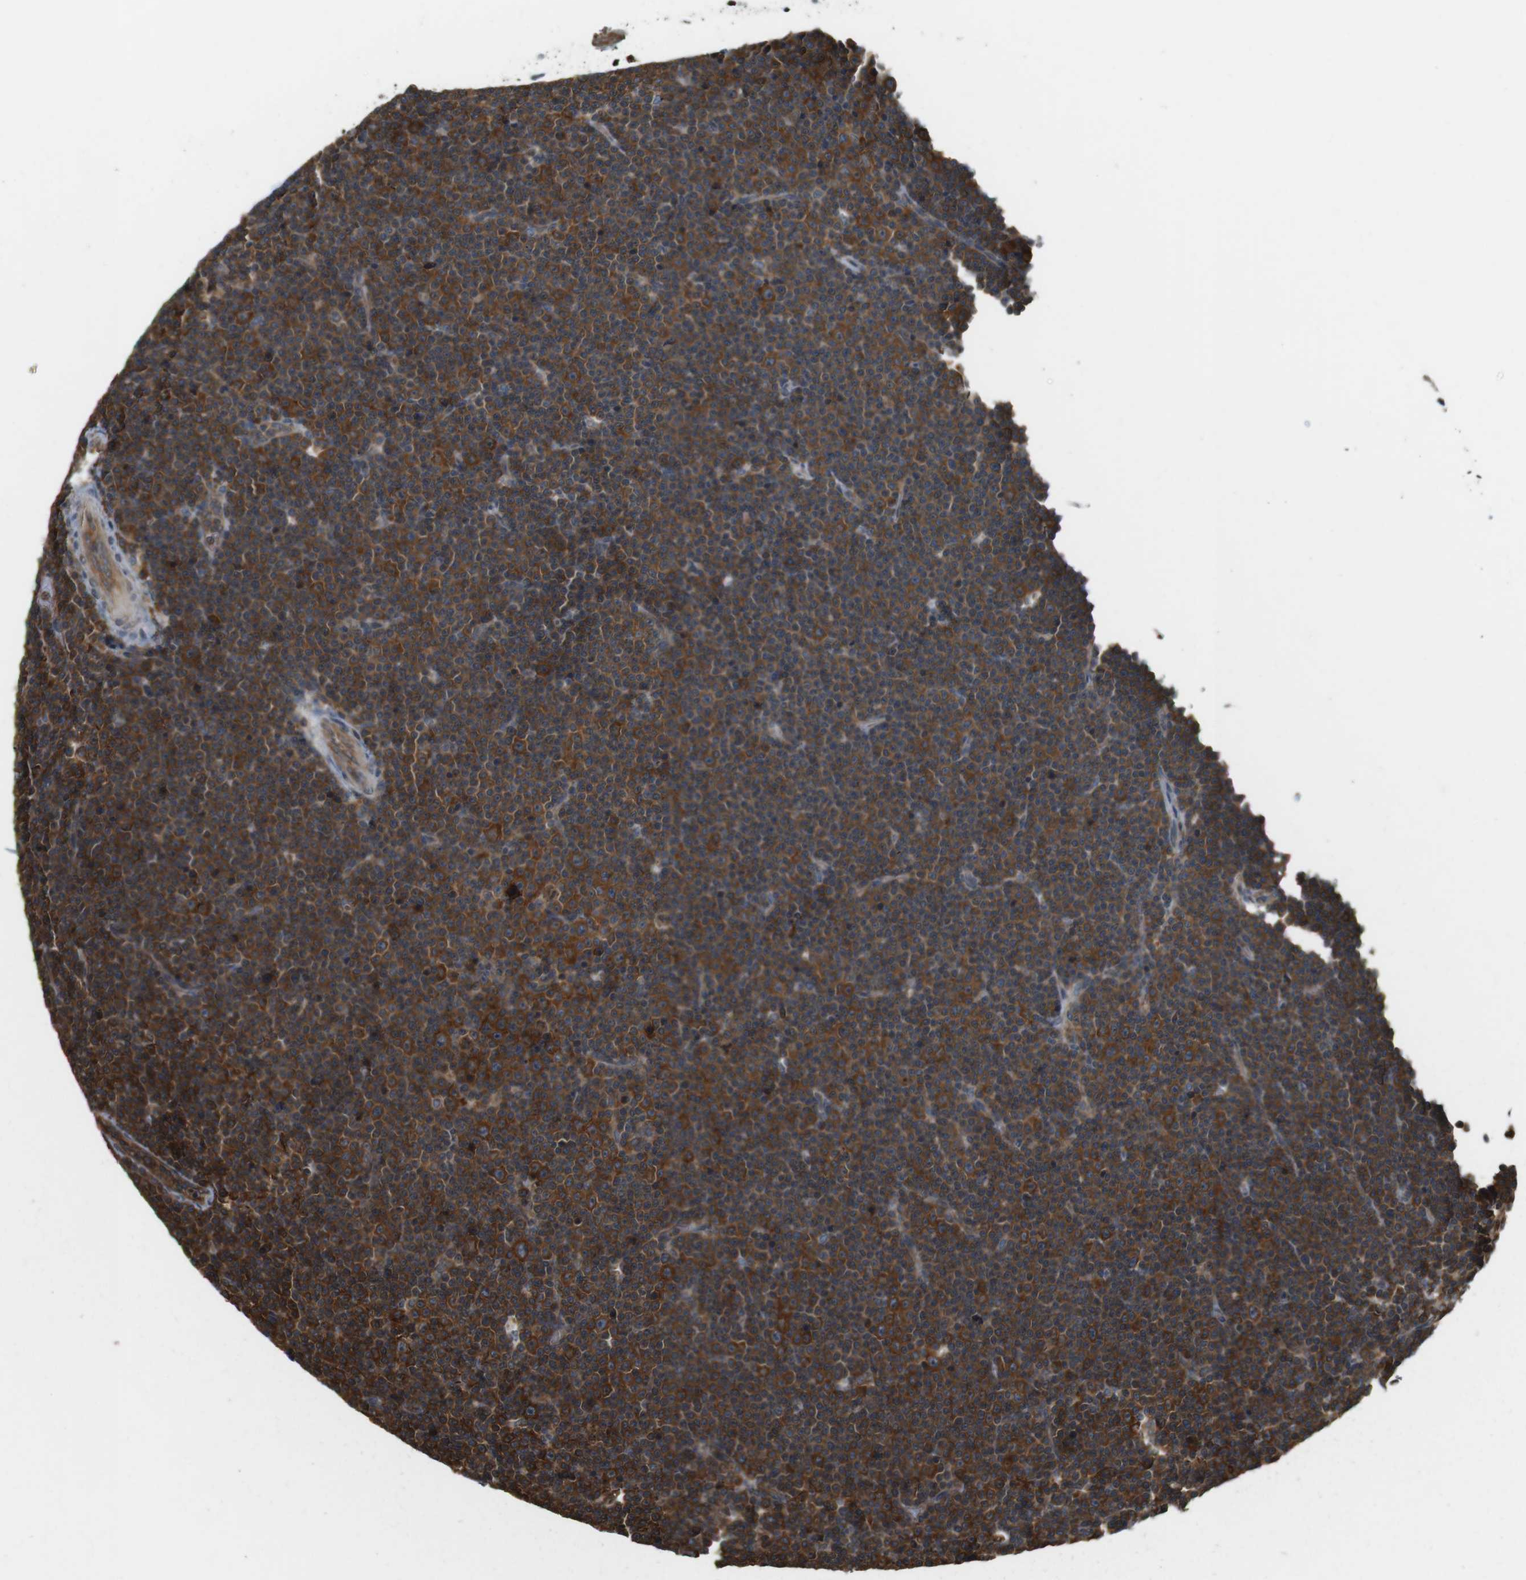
{"staining": {"intensity": "strong", "quantity": "25%-75%", "location": "cytoplasmic/membranous"}, "tissue": "lymphoma", "cell_type": "Tumor cells", "image_type": "cancer", "snomed": [{"axis": "morphology", "description": "Malignant lymphoma, non-Hodgkin's type, Low grade"}, {"axis": "topography", "description": "Lymph node"}], "caption": "Immunohistochemistry (DAB) staining of human lymphoma displays strong cytoplasmic/membranous protein staining in about 25%-75% of tumor cells.", "gene": "PA2G4", "patient": {"sex": "female", "age": 67}}